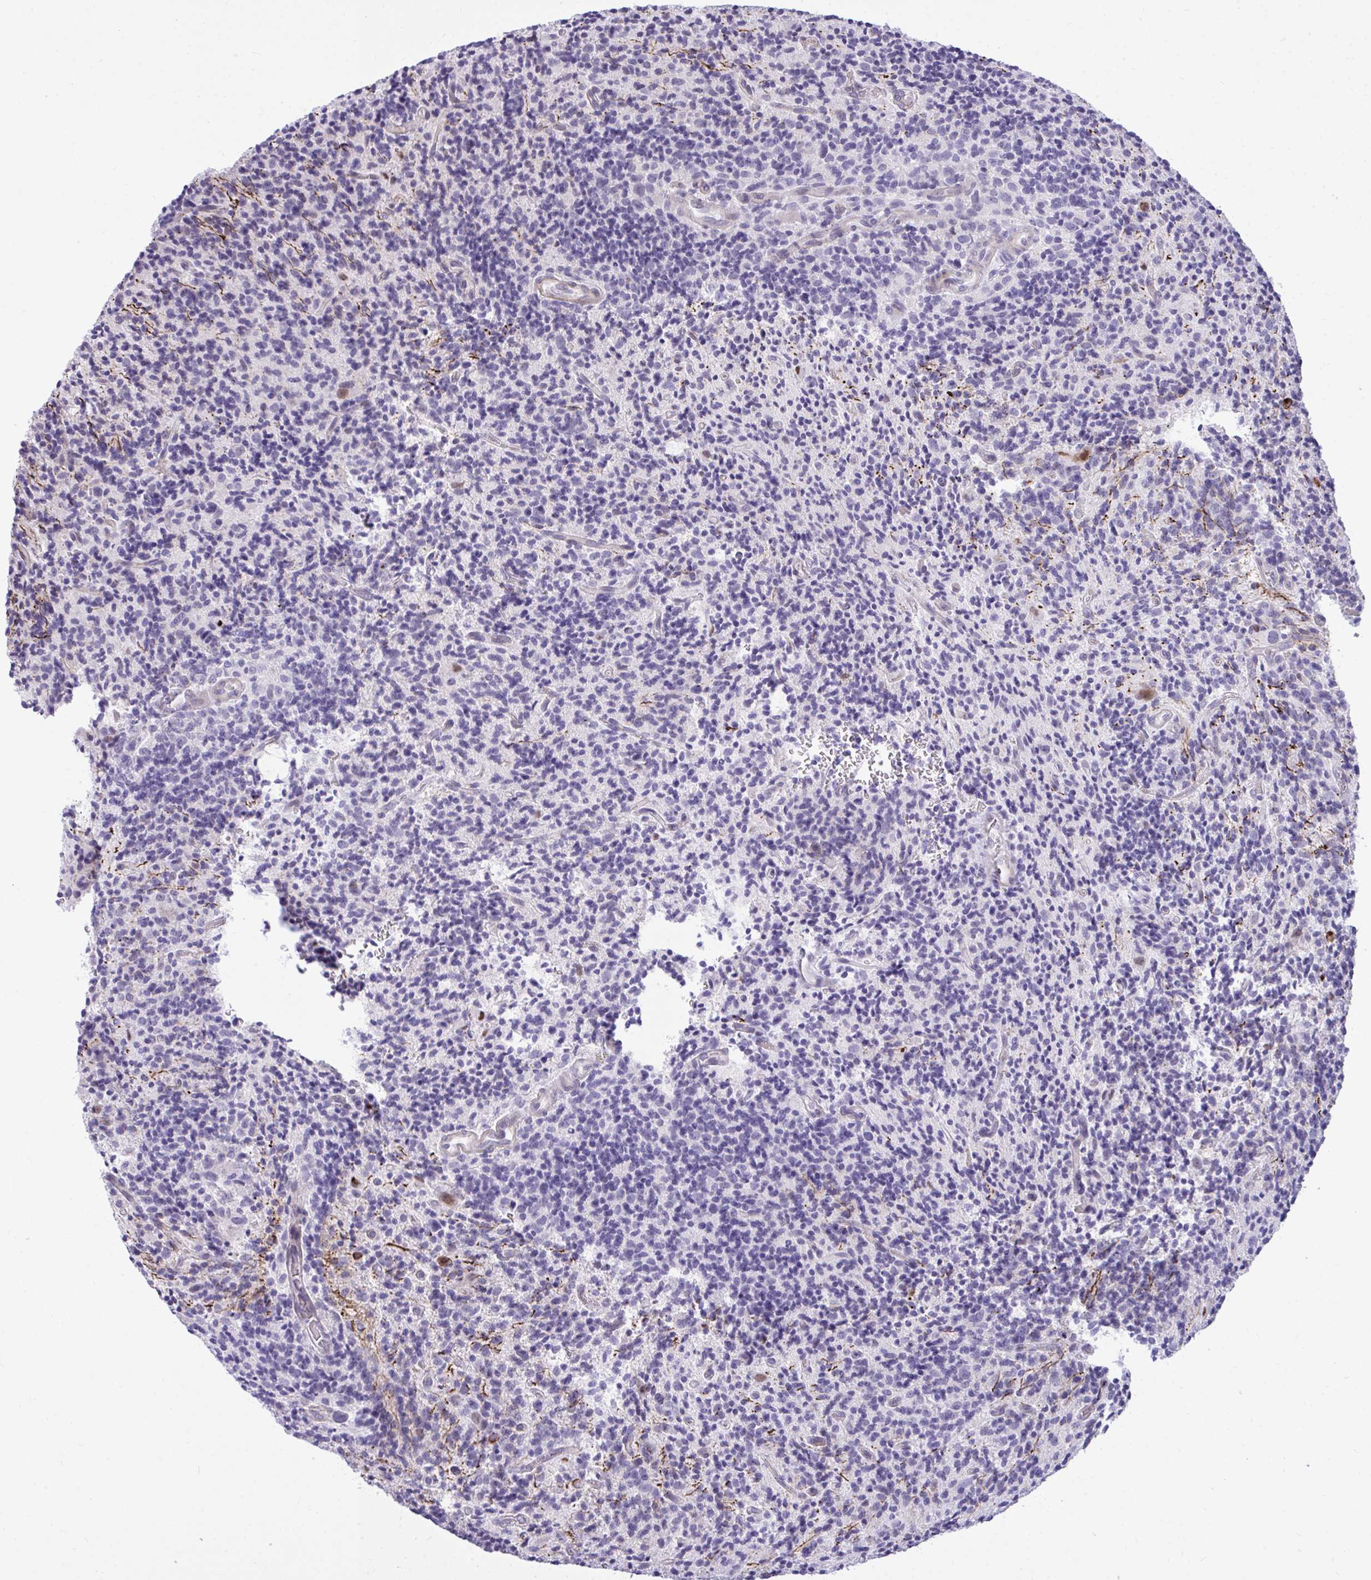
{"staining": {"intensity": "negative", "quantity": "none", "location": "none"}, "tissue": "glioma", "cell_type": "Tumor cells", "image_type": "cancer", "snomed": [{"axis": "morphology", "description": "Glioma, malignant, High grade"}, {"axis": "topography", "description": "Brain"}], "caption": "An image of malignant glioma (high-grade) stained for a protein demonstrates no brown staining in tumor cells.", "gene": "HMBOX1", "patient": {"sex": "male", "age": 76}}